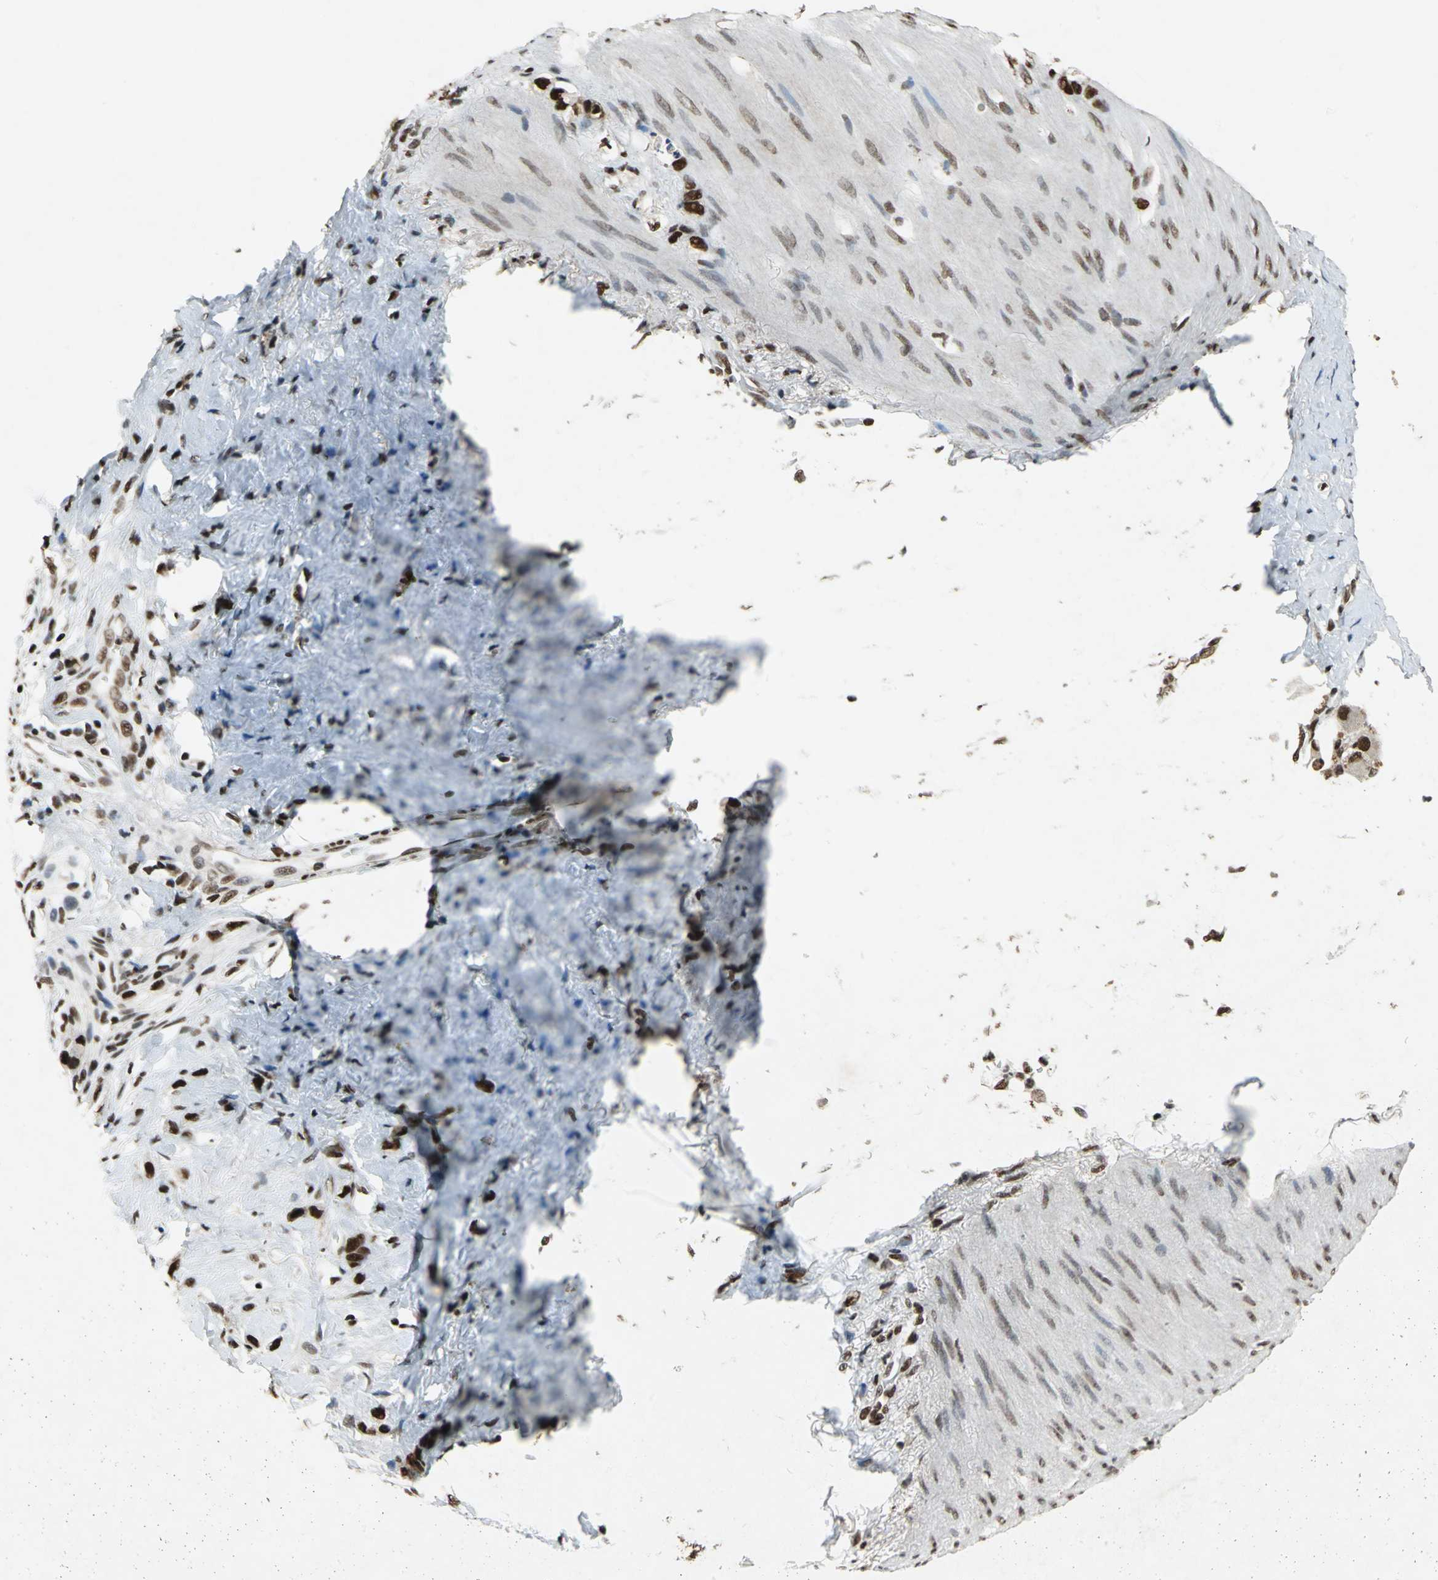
{"staining": {"intensity": "strong", "quantity": ">75%", "location": "nuclear"}, "tissue": "stomach cancer", "cell_type": "Tumor cells", "image_type": "cancer", "snomed": [{"axis": "morphology", "description": "Normal tissue, NOS"}, {"axis": "morphology", "description": "Adenocarcinoma, NOS"}, {"axis": "morphology", "description": "Adenocarcinoma, High grade"}, {"axis": "topography", "description": "Stomach, upper"}, {"axis": "topography", "description": "Stomach"}], "caption": "A brown stain highlights strong nuclear positivity of a protein in human stomach cancer (adenocarcinoma) tumor cells.", "gene": "MTA2", "patient": {"sex": "female", "age": 65}}